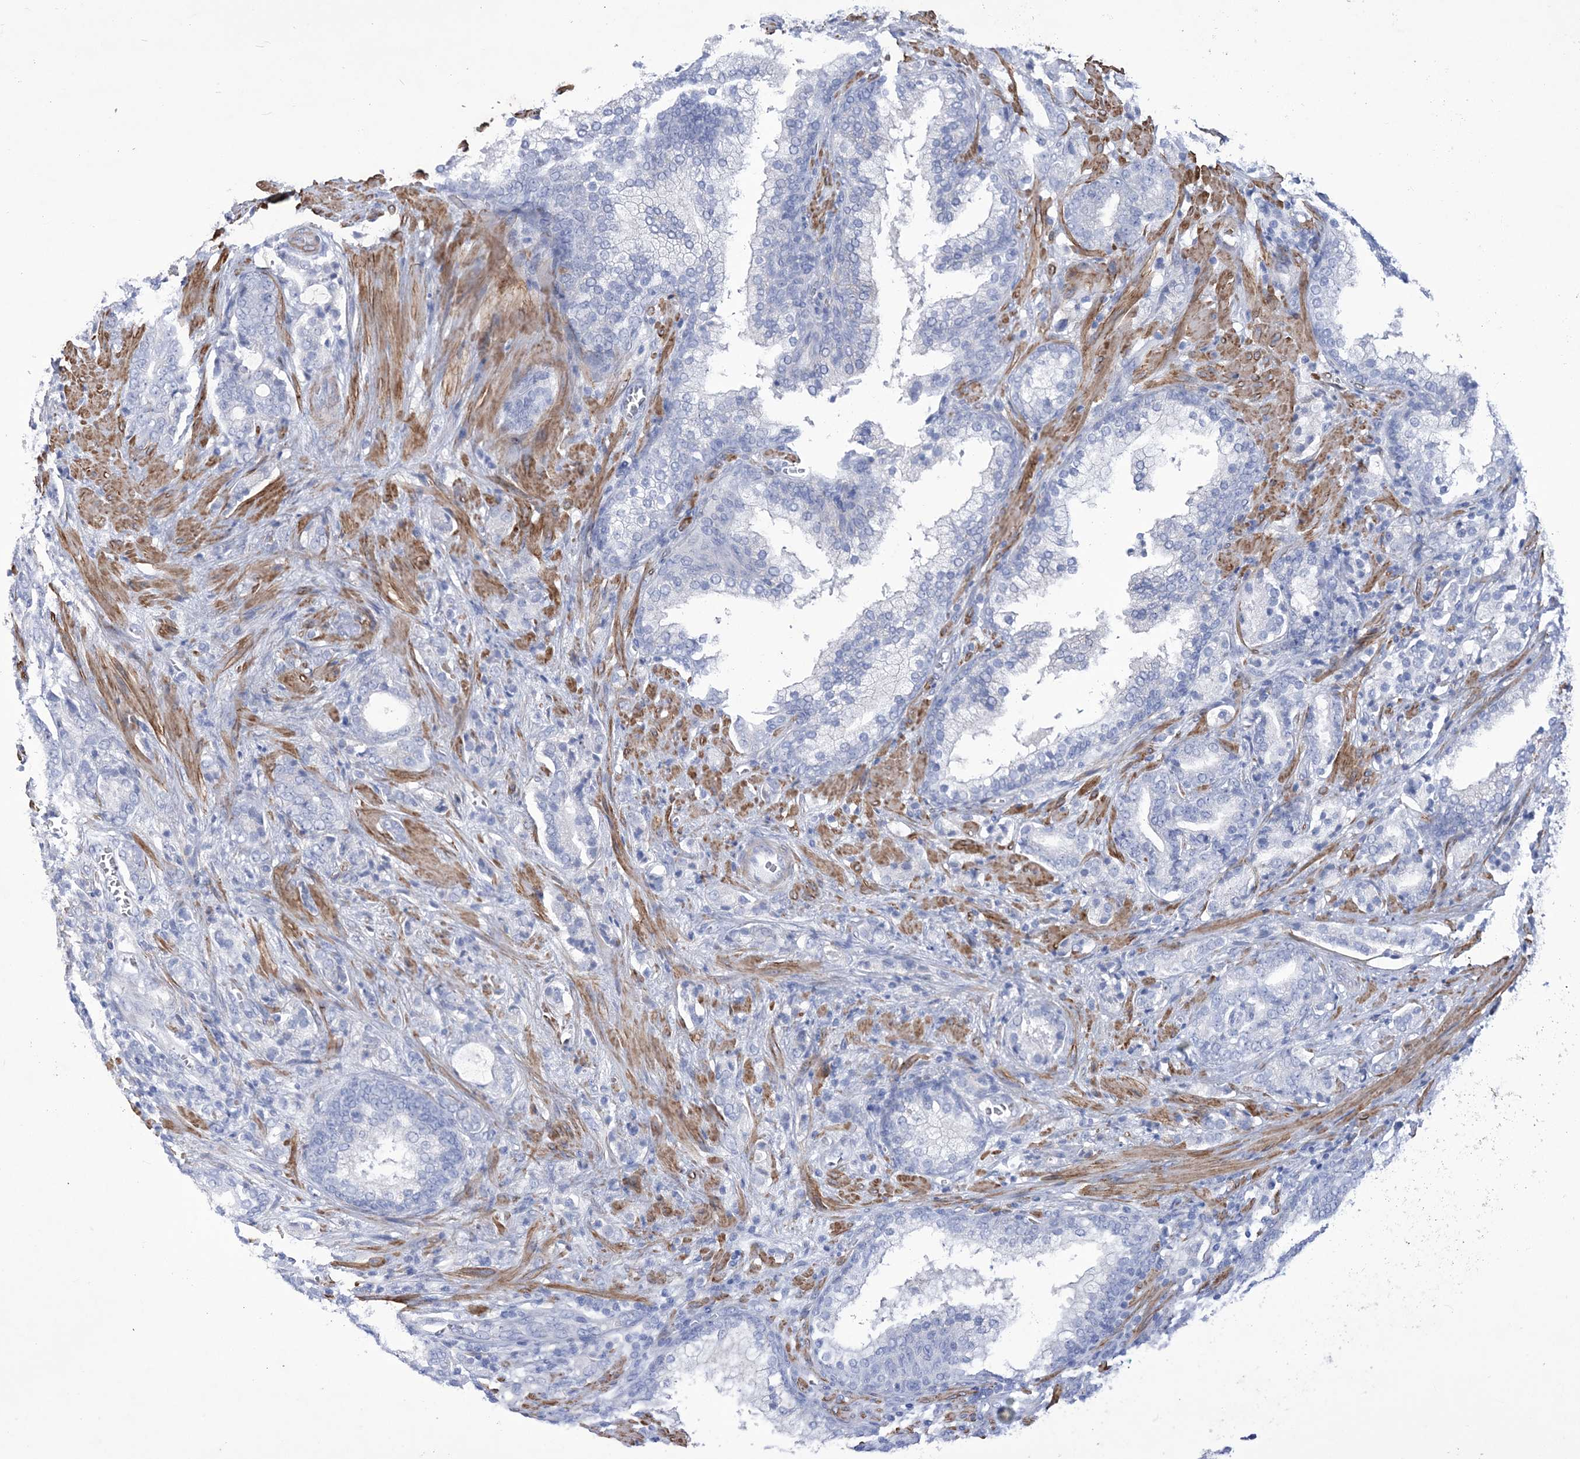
{"staining": {"intensity": "negative", "quantity": "none", "location": "none"}, "tissue": "prostate cancer", "cell_type": "Tumor cells", "image_type": "cancer", "snomed": [{"axis": "morphology", "description": "Adenocarcinoma, High grade"}, {"axis": "topography", "description": "Prostate"}], "caption": "This is an IHC image of prostate cancer (adenocarcinoma (high-grade)). There is no staining in tumor cells.", "gene": "WDR74", "patient": {"sex": "male", "age": 57}}